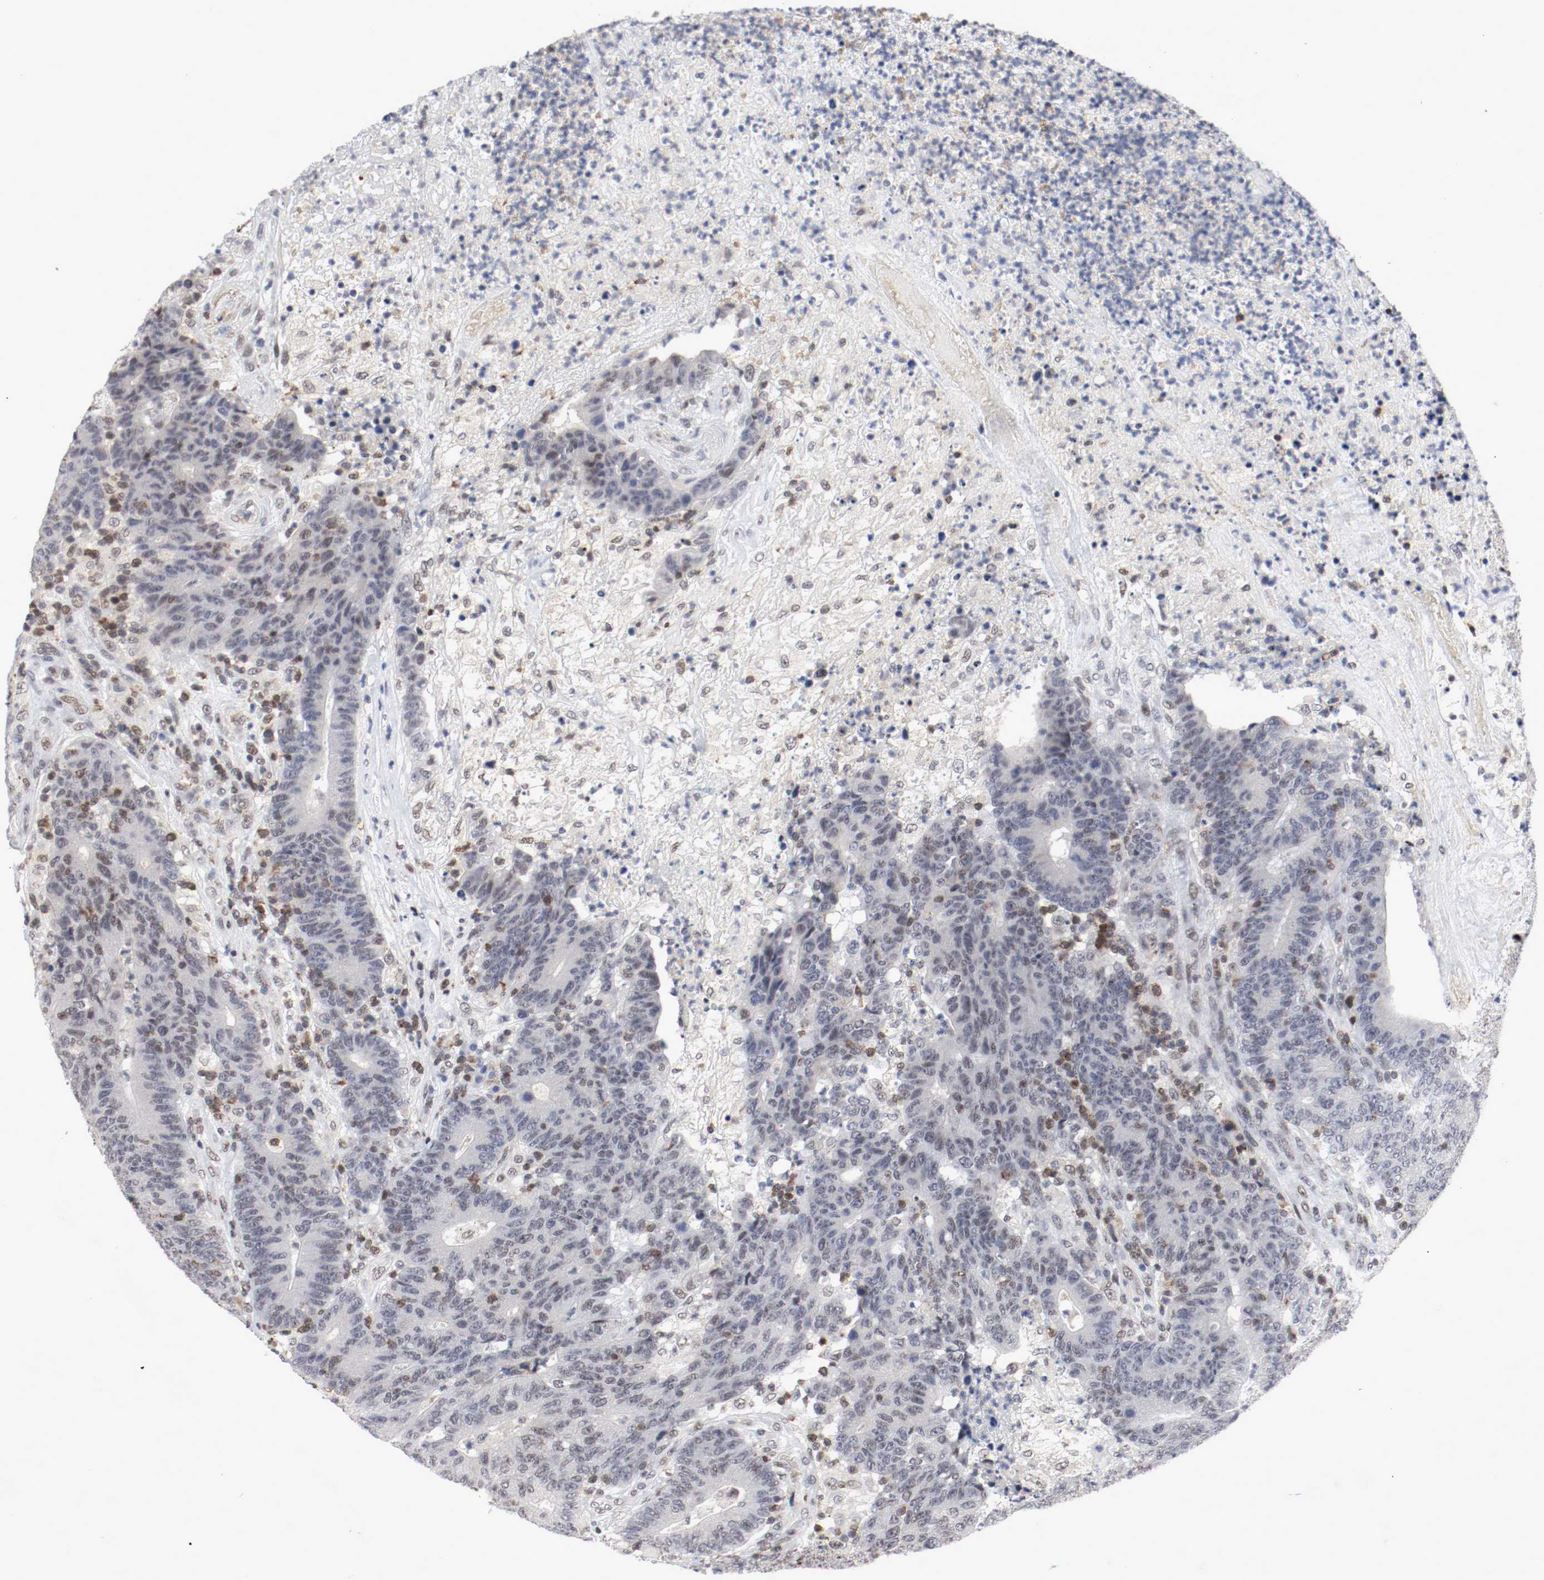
{"staining": {"intensity": "moderate", "quantity": "<25%", "location": "nuclear"}, "tissue": "colorectal cancer", "cell_type": "Tumor cells", "image_type": "cancer", "snomed": [{"axis": "morphology", "description": "Normal tissue, NOS"}, {"axis": "morphology", "description": "Adenocarcinoma, NOS"}, {"axis": "topography", "description": "Colon"}], "caption": "Immunohistochemical staining of human adenocarcinoma (colorectal) demonstrates low levels of moderate nuclear protein positivity in about <25% of tumor cells.", "gene": "JUND", "patient": {"sex": "female", "age": 75}}